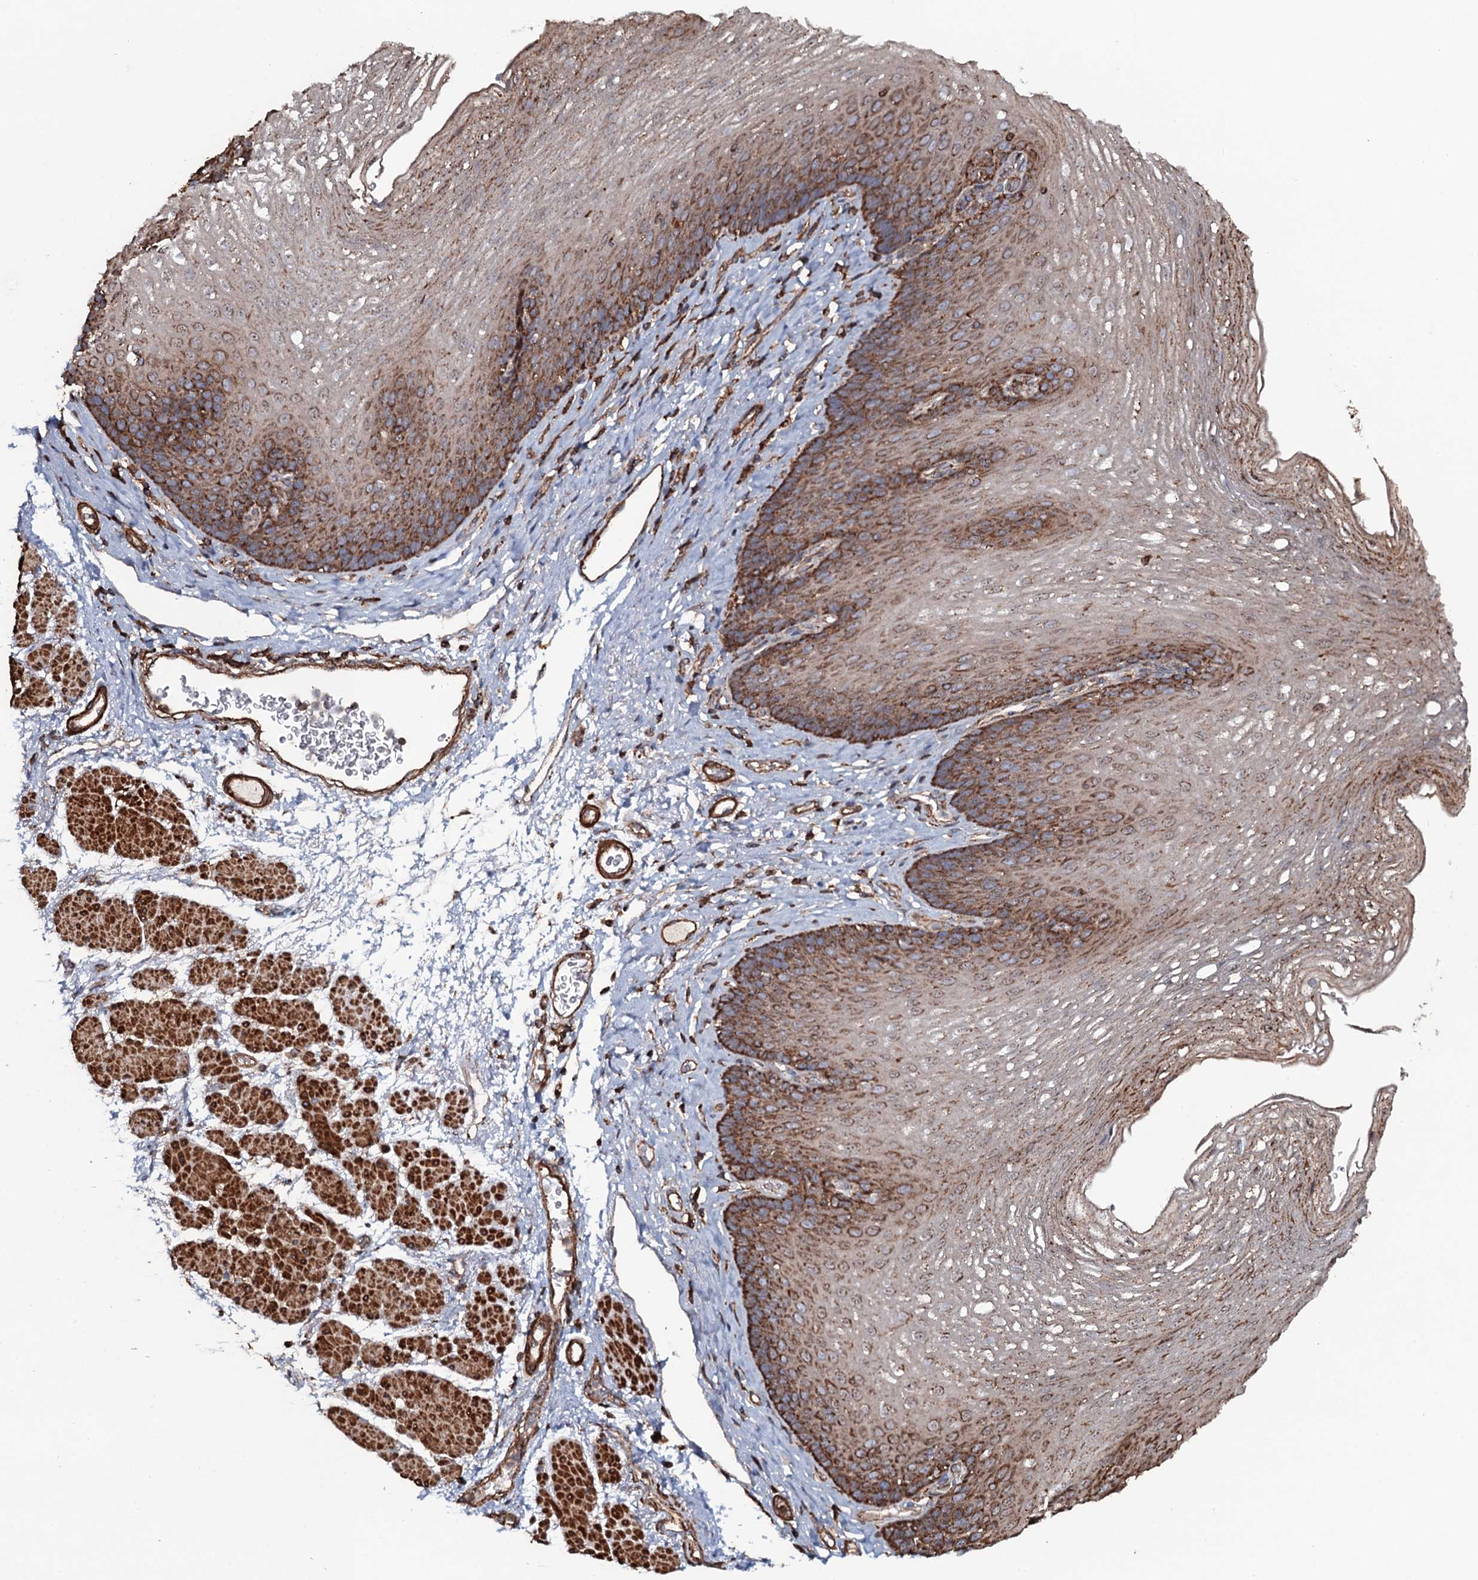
{"staining": {"intensity": "moderate", "quantity": ">75%", "location": "cytoplasmic/membranous"}, "tissue": "esophagus", "cell_type": "Squamous epithelial cells", "image_type": "normal", "snomed": [{"axis": "morphology", "description": "Normal tissue, NOS"}, {"axis": "topography", "description": "Esophagus"}], "caption": "Unremarkable esophagus displays moderate cytoplasmic/membranous positivity in approximately >75% of squamous epithelial cells The protein is shown in brown color, while the nuclei are stained blue..", "gene": "VWA8", "patient": {"sex": "female", "age": 66}}